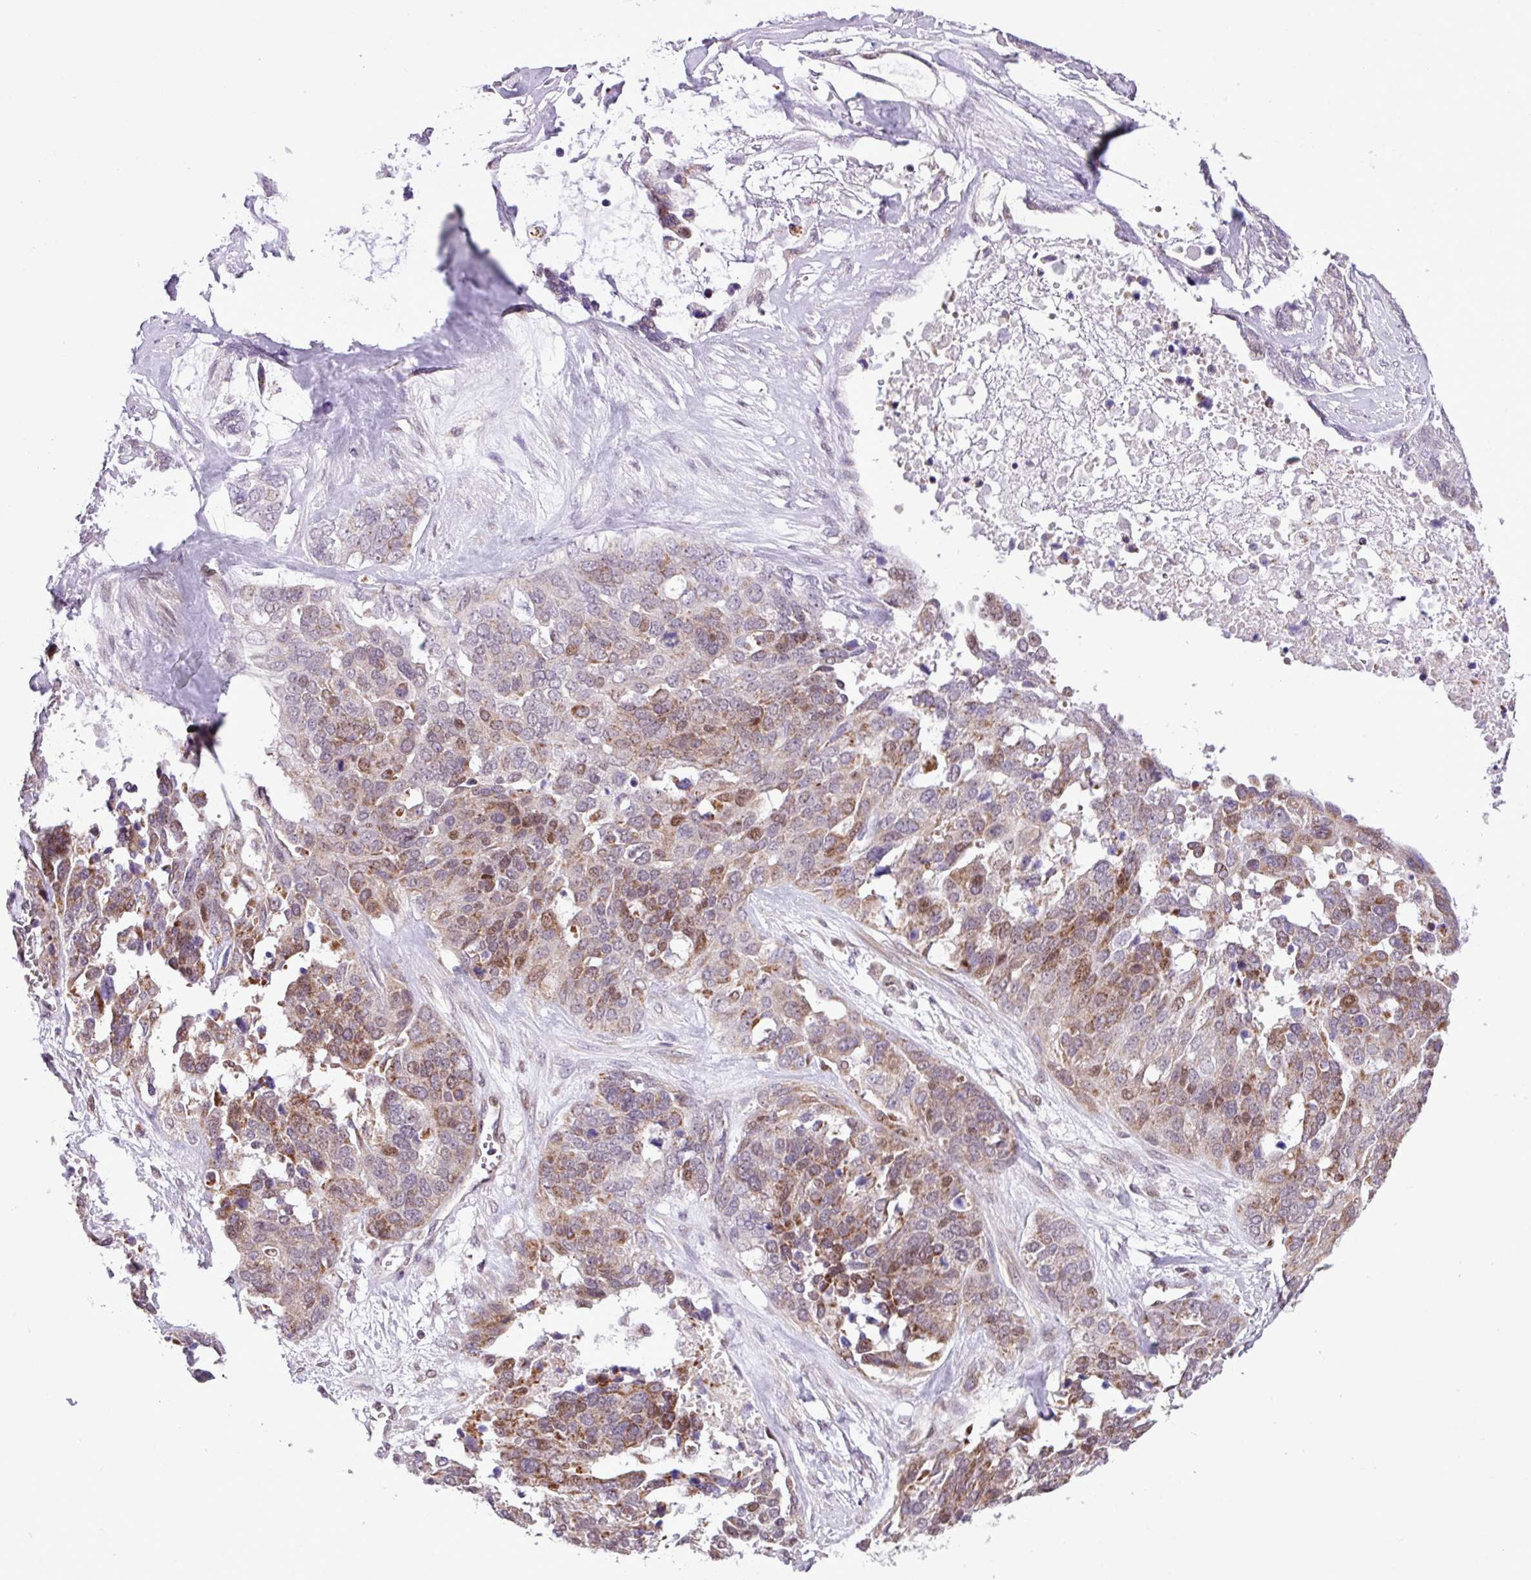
{"staining": {"intensity": "moderate", "quantity": ">75%", "location": "cytoplasmic/membranous,nuclear"}, "tissue": "ovarian cancer", "cell_type": "Tumor cells", "image_type": "cancer", "snomed": [{"axis": "morphology", "description": "Cystadenocarcinoma, serous, NOS"}, {"axis": "topography", "description": "Ovary"}], "caption": "Serous cystadenocarcinoma (ovarian) stained with IHC reveals moderate cytoplasmic/membranous and nuclear positivity in approximately >75% of tumor cells.", "gene": "ZNF354A", "patient": {"sex": "female", "age": 44}}